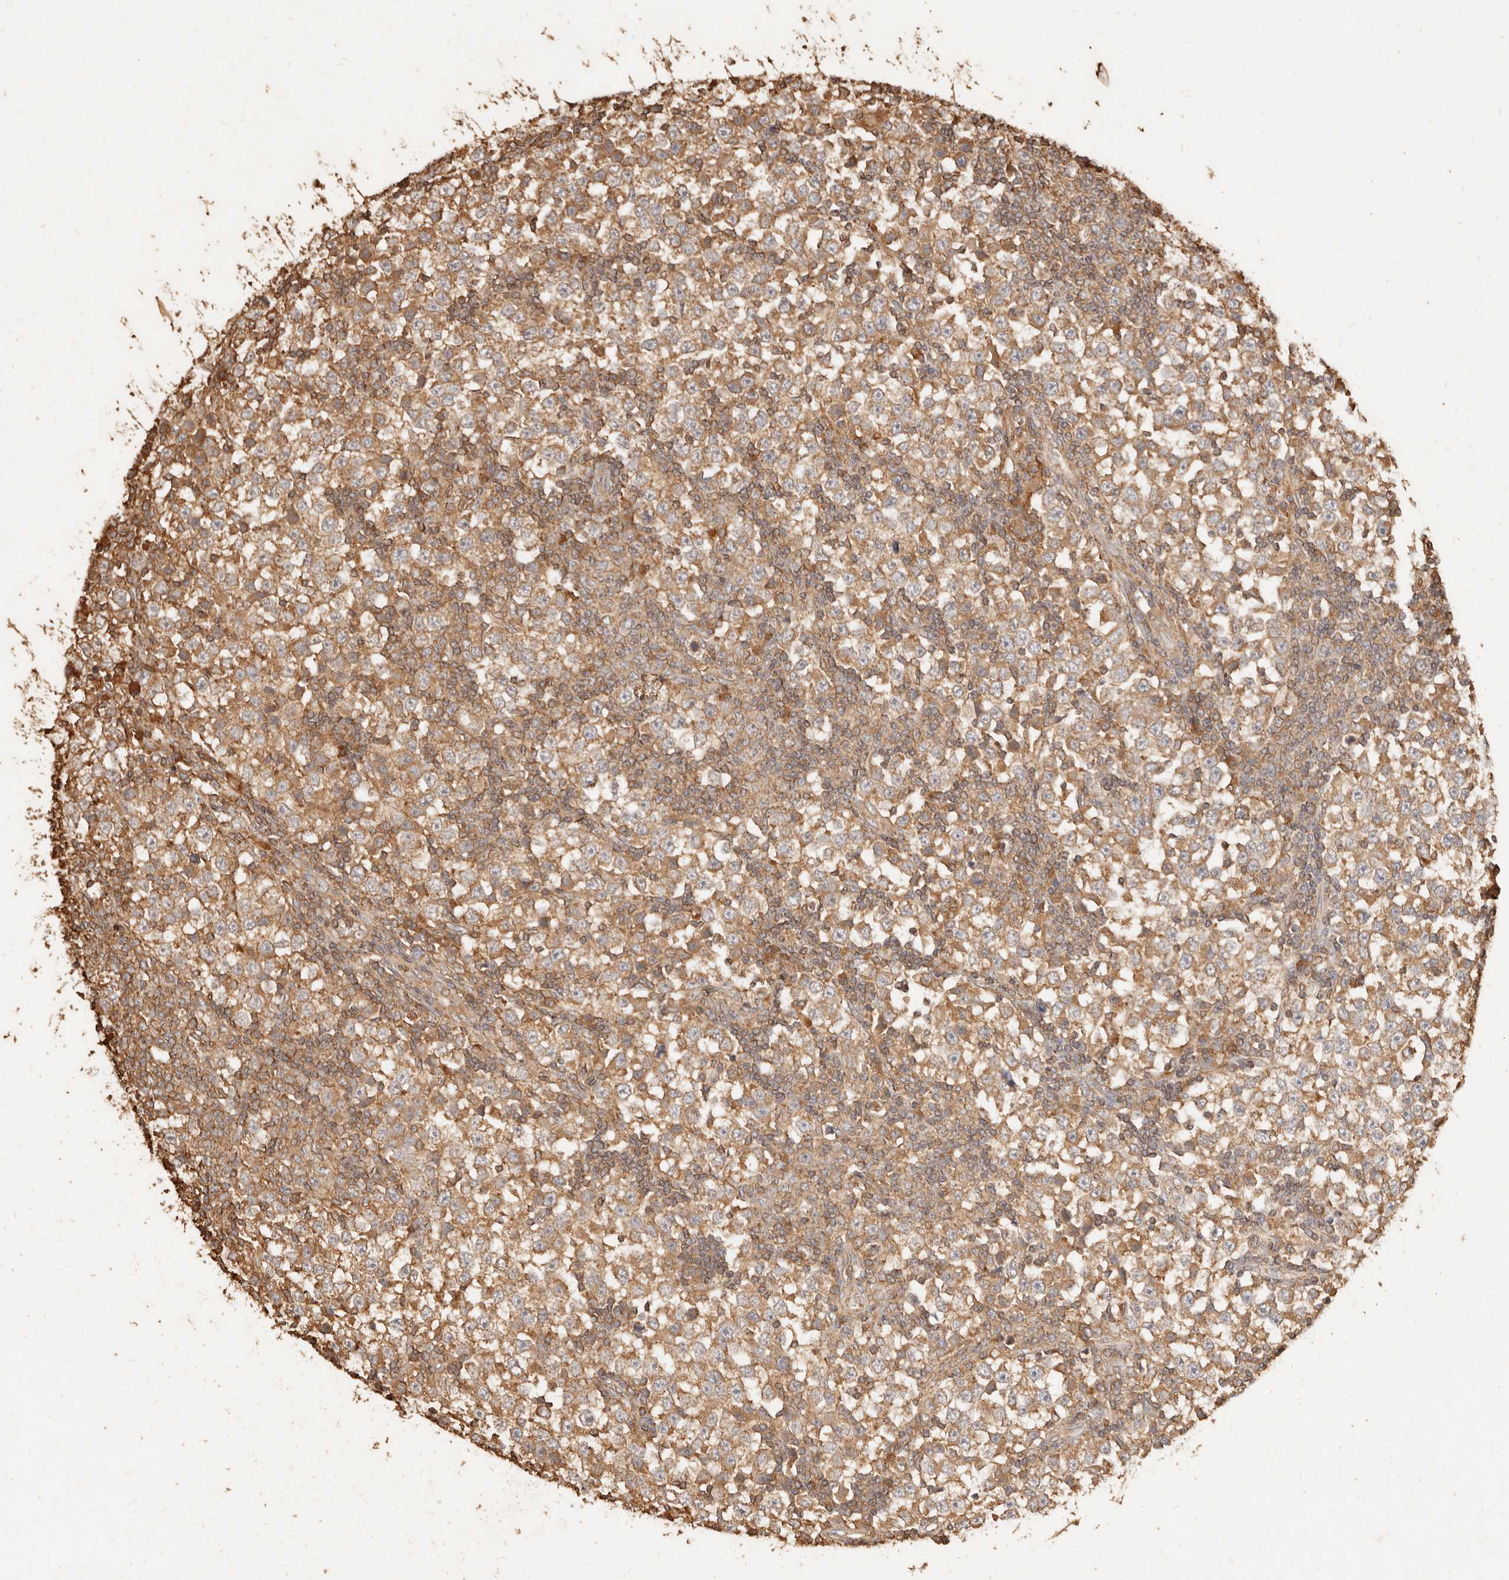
{"staining": {"intensity": "moderate", "quantity": ">75%", "location": "cytoplasmic/membranous"}, "tissue": "testis cancer", "cell_type": "Tumor cells", "image_type": "cancer", "snomed": [{"axis": "morphology", "description": "Seminoma, NOS"}, {"axis": "topography", "description": "Testis"}], "caption": "This is a histology image of immunohistochemistry (IHC) staining of testis seminoma, which shows moderate staining in the cytoplasmic/membranous of tumor cells.", "gene": "FAM180B", "patient": {"sex": "male", "age": 65}}